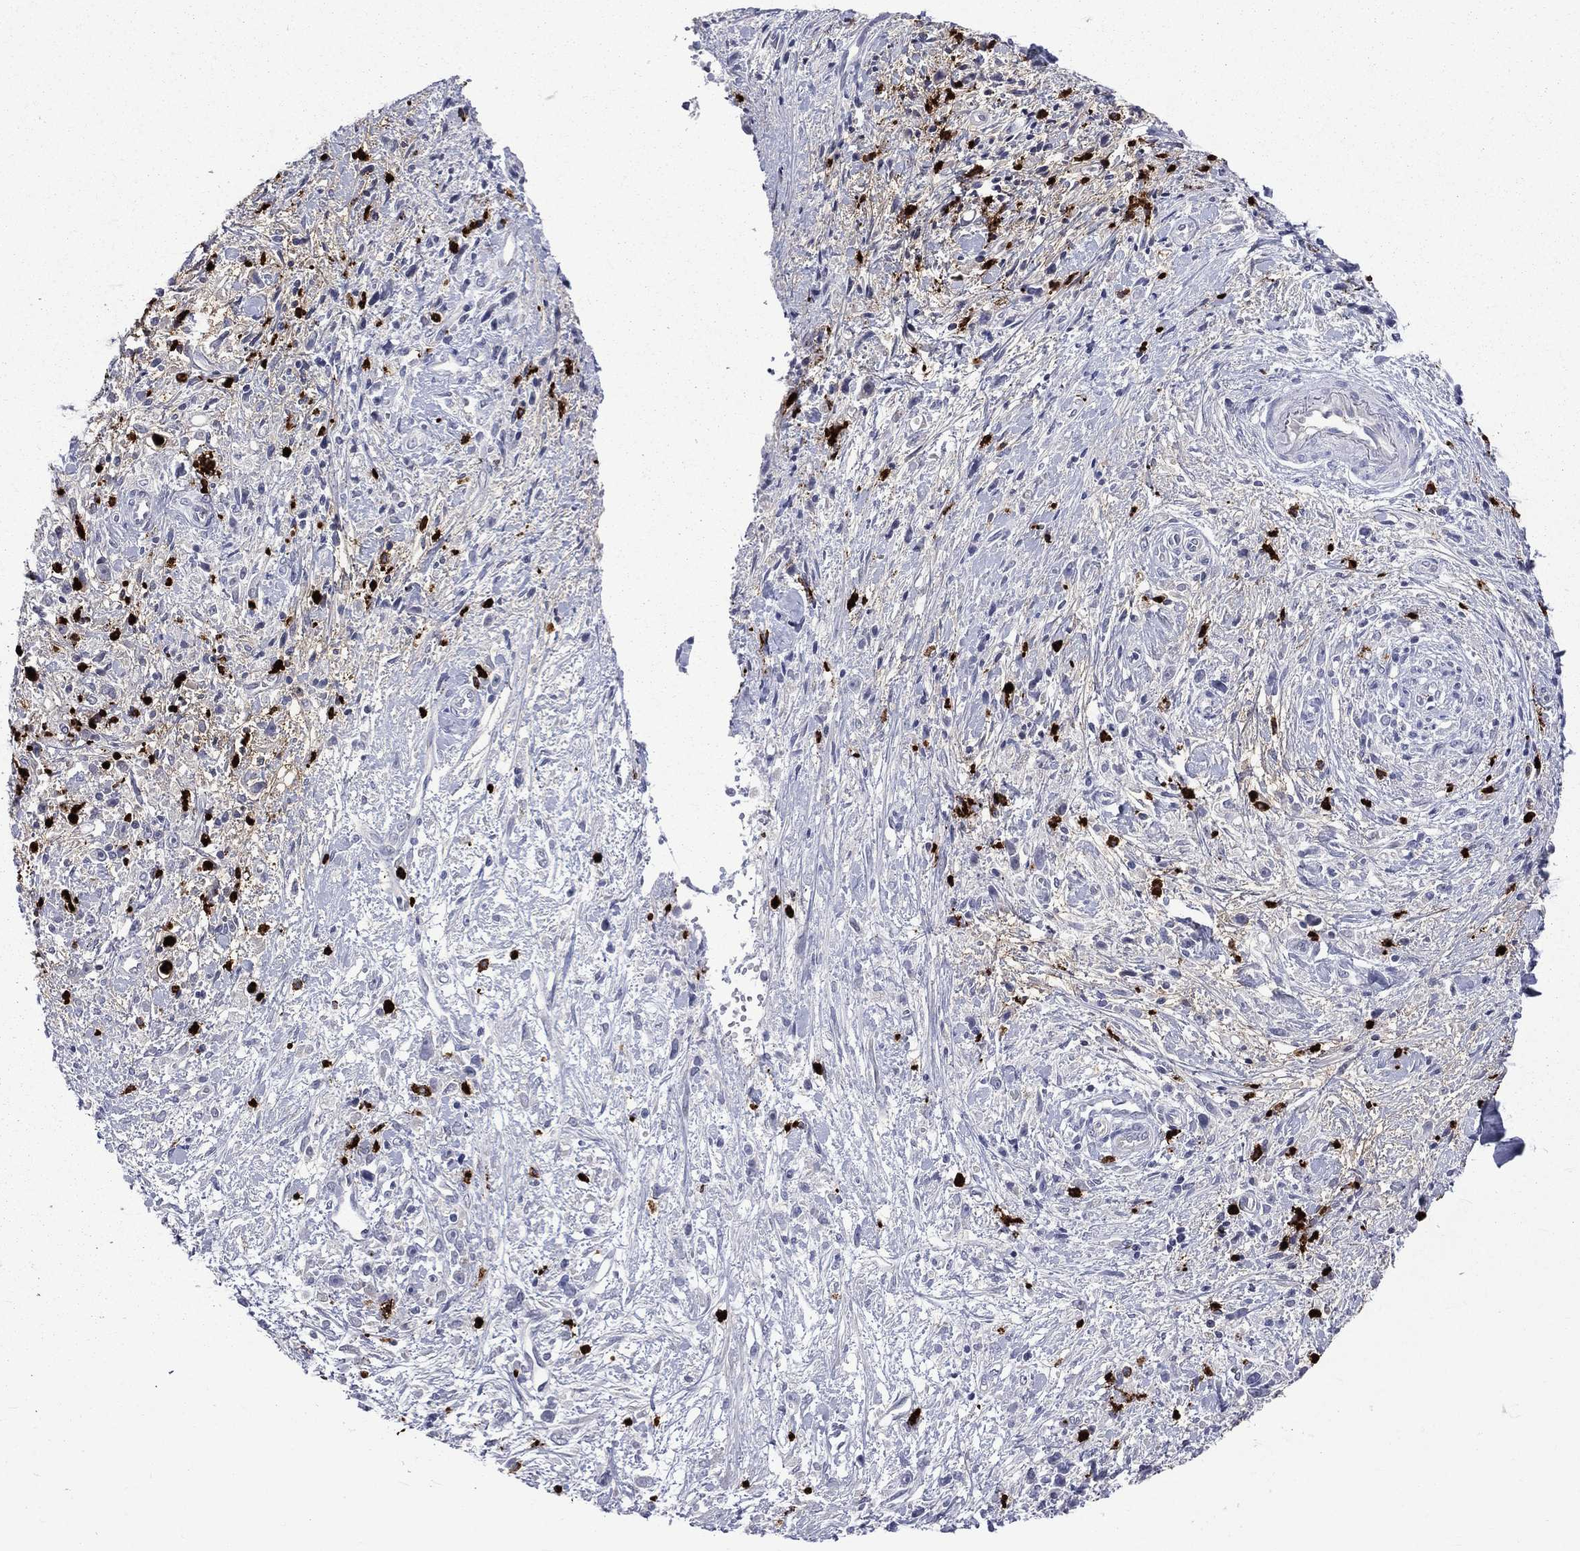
{"staining": {"intensity": "negative", "quantity": "none", "location": "none"}, "tissue": "stomach cancer", "cell_type": "Tumor cells", "image_type": "cancer", "snomed": [{"axis": "morphology", "description": "Adenocarcinoma, NOS"}, {"axis": "topography", "description": "Stomach"}], "caption": "Immunohistochemistry (IHC) micrograph of human stomach adenocarcinoma stained for a protein (brown), which demonstrates no expression in tumor cells.", "gene": "ELANE", "patient": {"sex": "female", "age": 59}}